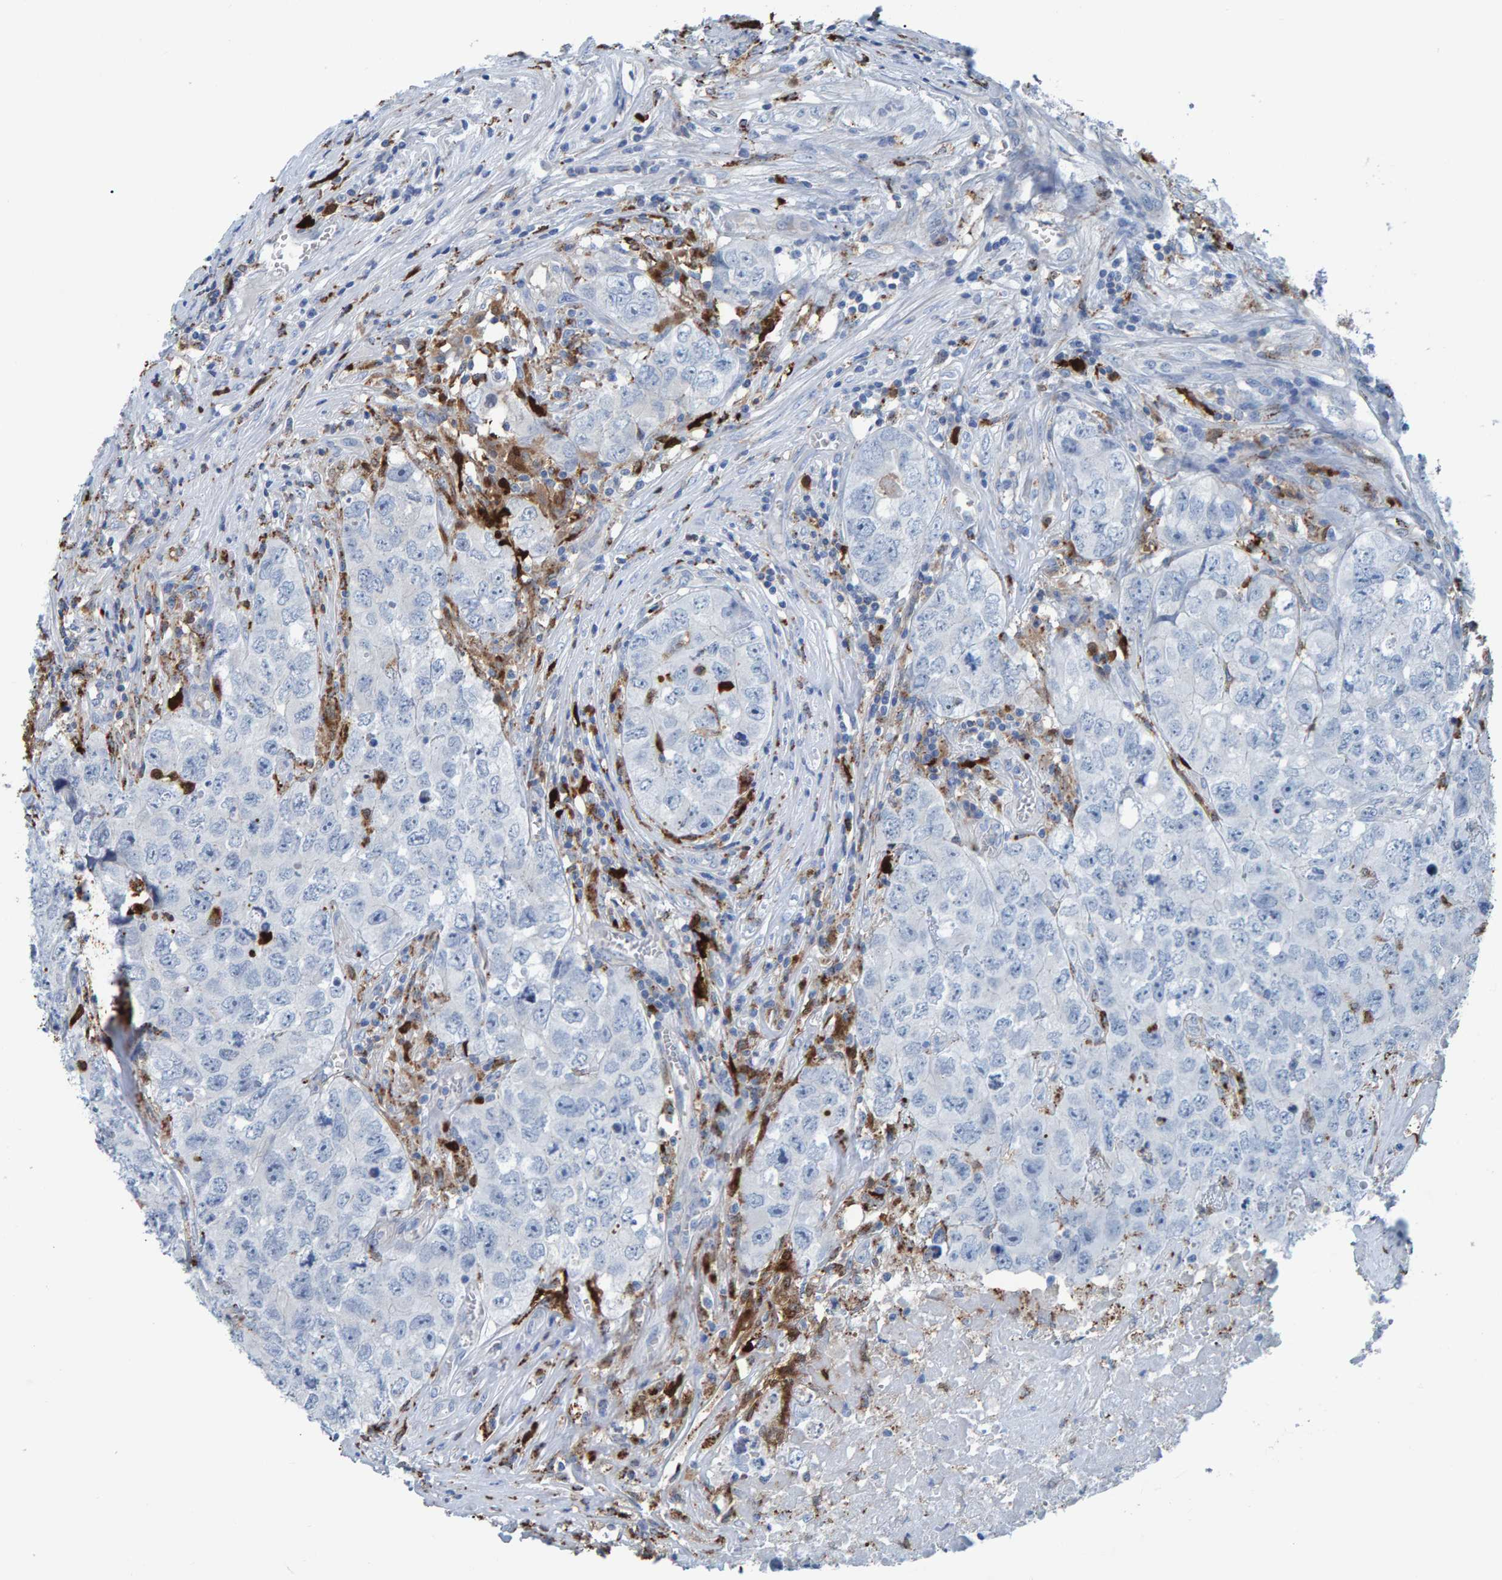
{"staining": {"intensity": "negative", "quantity": "none", "location": "none"}, "tissue": "testis cancer", "cell_type": "Tumor cells", "image_type": "cancer", "snomed": [{"axis": "morphology", "description": "Seminoma, NOS"}, {"axis": "morphology", "description": "Carcinoma, Embryonal, NOS"}, {"axis": "topography", "description": "Testis"}], "caption": "DAB (3,3'-diaminobenzidine) immunohistochemical staining of human embryonal carcinoma (testis) exhibits no significant expression in tumor cells.", "gene": "IDO1", "patient": {"sex": "male", "age": 43}}